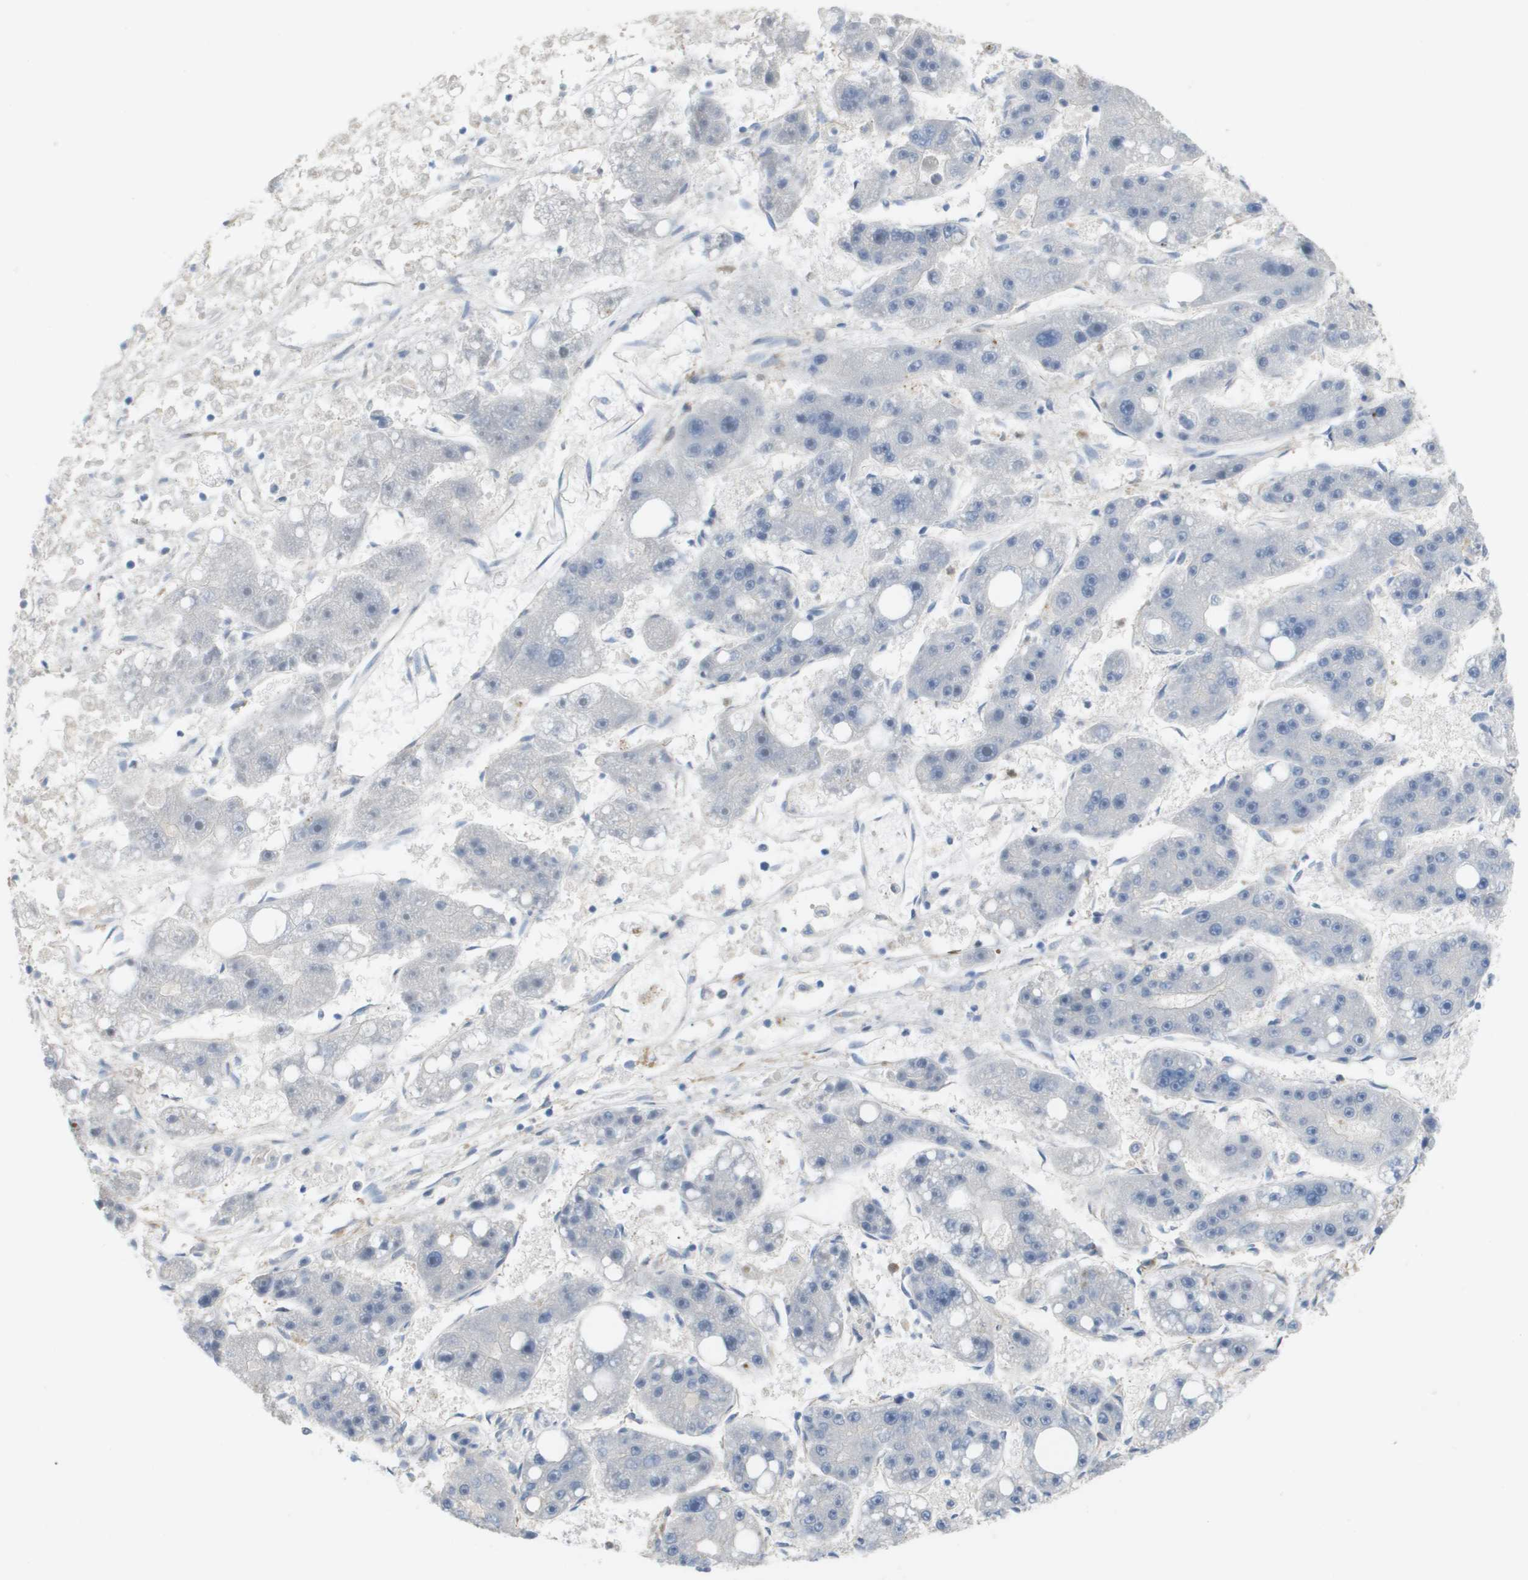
{"staining": {"intensity": "negative", "quantity": "none", "location": "none"}, "tissue": "liver cancer", "cell_type": "Tumor cells", "image_type": "cancer", "snomed": [{"axis": "morphology", "description": "Carcinoma, Hepatocellular, NOS"}, {"axis": "topography", "description": "Liver"}], "caption": "Micrograph shows no significant protein expression in tumor cells of hepatocellular carcinoma (liver).", "gene": "RNF112", "patient": {"sex": "female", "age": 61}}